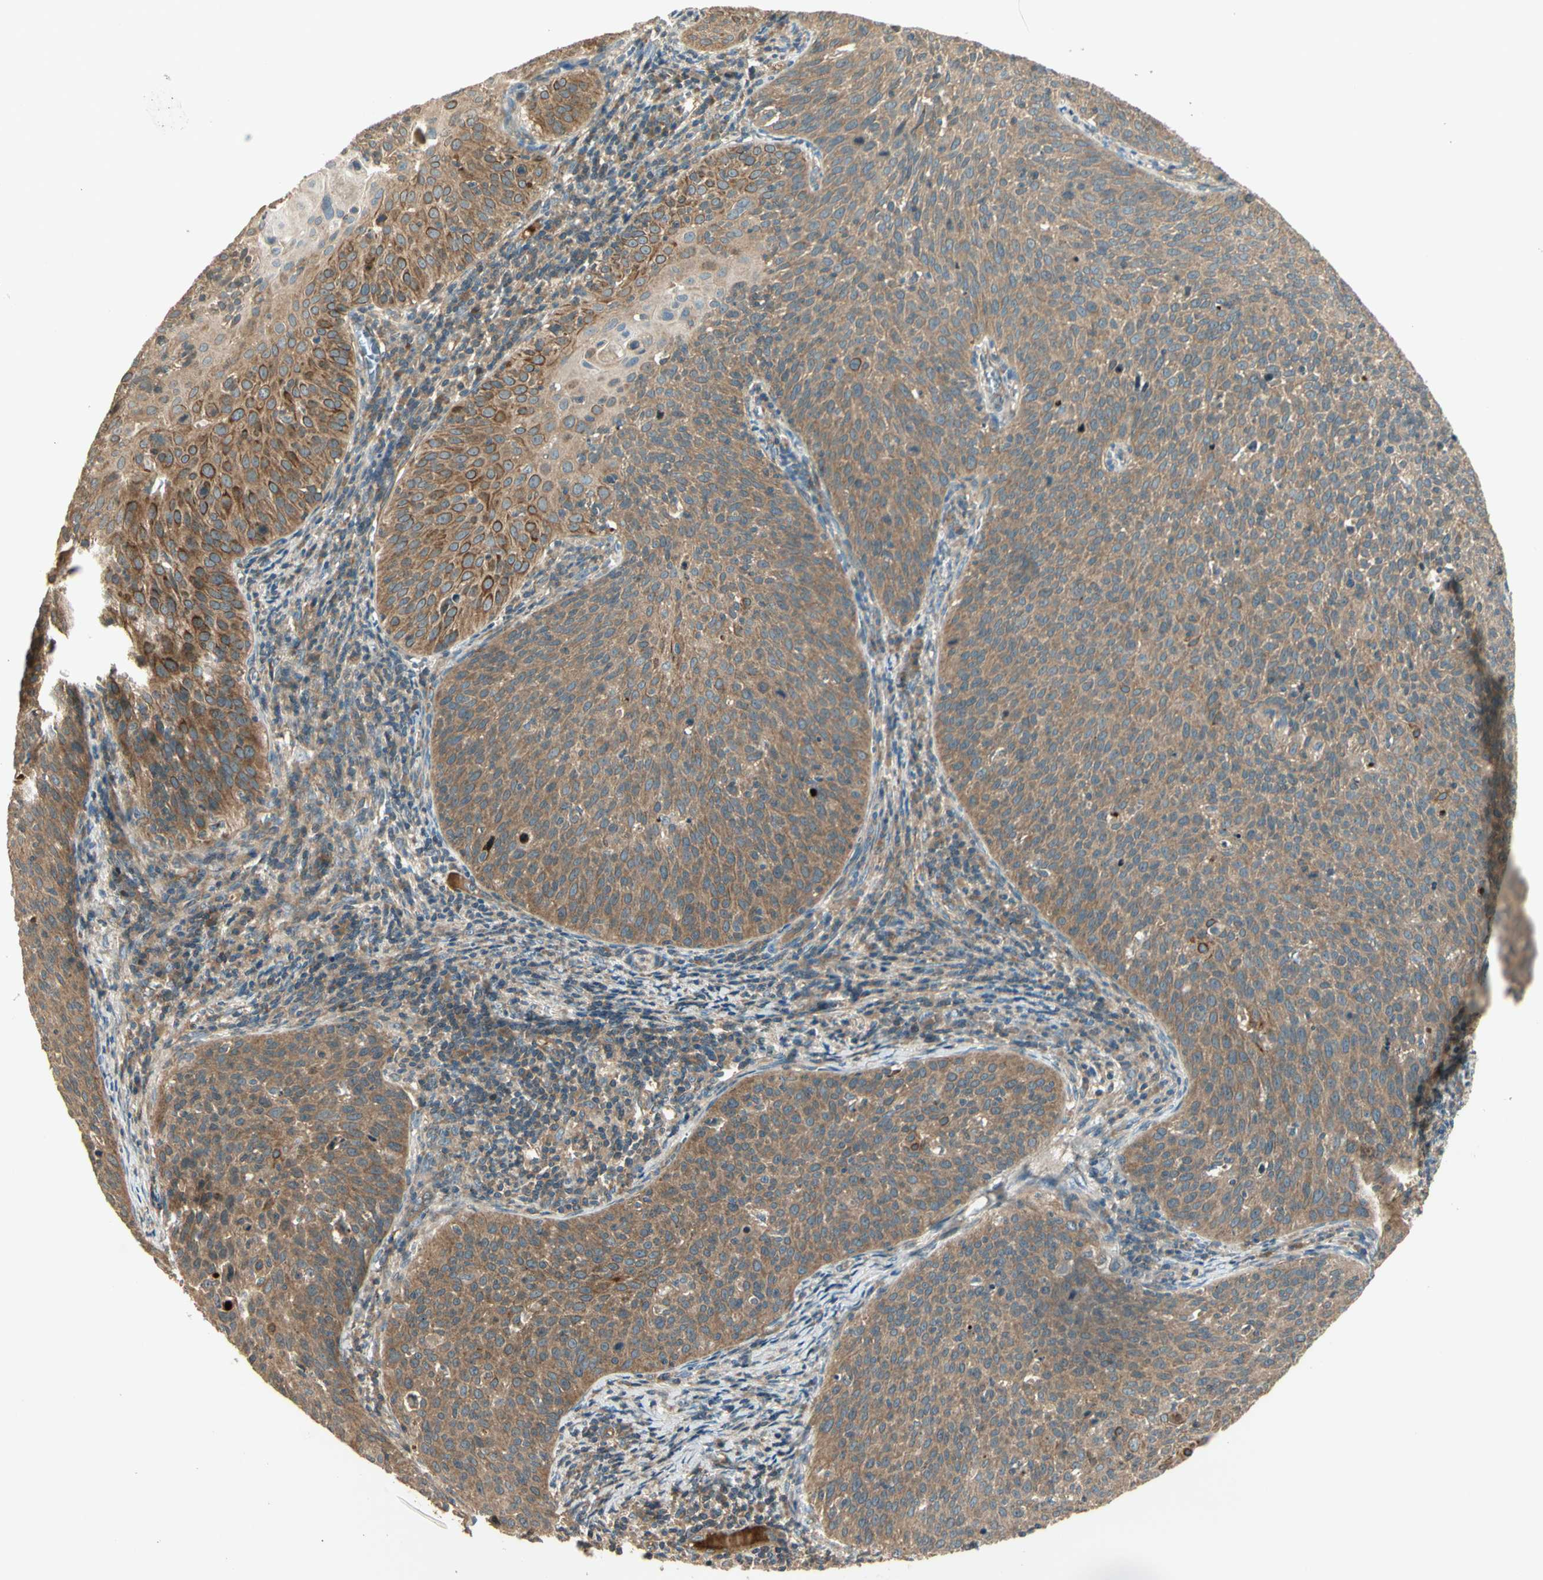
{"staining": {"intensity": "moderate", "quantity": ">75%", "location": "cytoplasmic/membranous"}, "tissue": "cervical cancer", "cell_type": "Tumor cells", "image_type": "cancer", "snomed": [{"axis": "morphology", "description": "Squamous cell carcinoma, NOS"}, {"axis": "topography", "description": "Cervix"}], "caption": "This photomicrograph exhibits immunohistochemistry (IHC) staining of human squamous cell carcinoma (cervical), with medium moderate cytoplasmic/membranous staining in approximately >75% of tumor cells.", "gene": "PFDN5", "patient": {"sex": "female", "age": 38}}